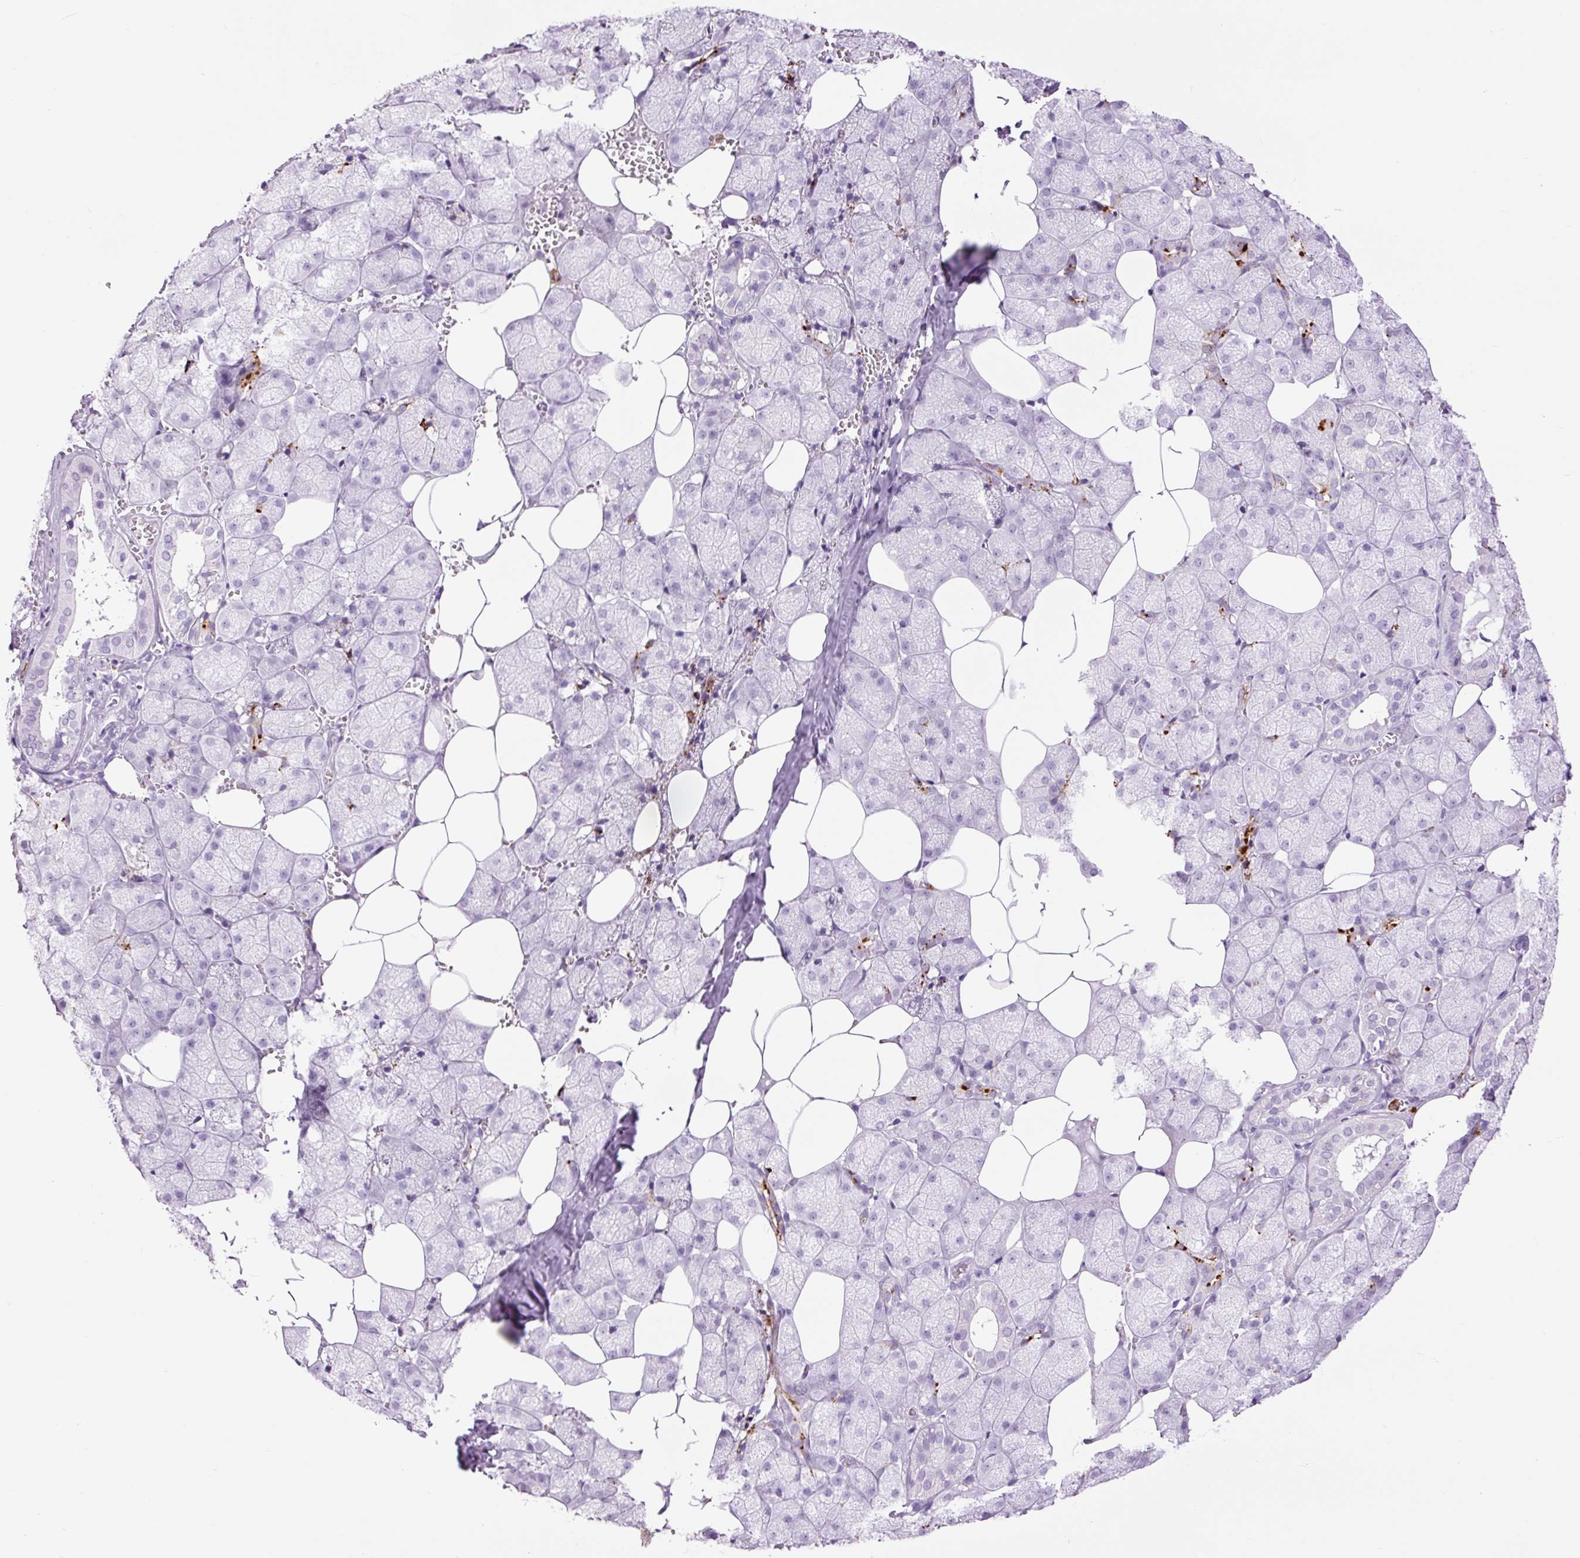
{"staining": {"intensity": "strong", "quantity": "<25%", "location": "cytoplasmic/membranous"}, "tissue": "salivary gland", "cell_type": "Glandular cells", "image_type": "normal", "snomed": [{"axis": "morphology", "description": "Normal tissue, NOS"}, {"axis": "topography", "description": "Salivary gland"}, {"axis": "topography", "description": "Peripheral nerve tissue"}], "caption": "The histopathology image demonstrates immunohistochemical staining of unremarkable salivary gland. There is strong cytoplasmic/membranous positivity is seen in approximately <25% of glandular cells.", "gene": "LYZ", "patient": {"sex": "male", "age": 38}}